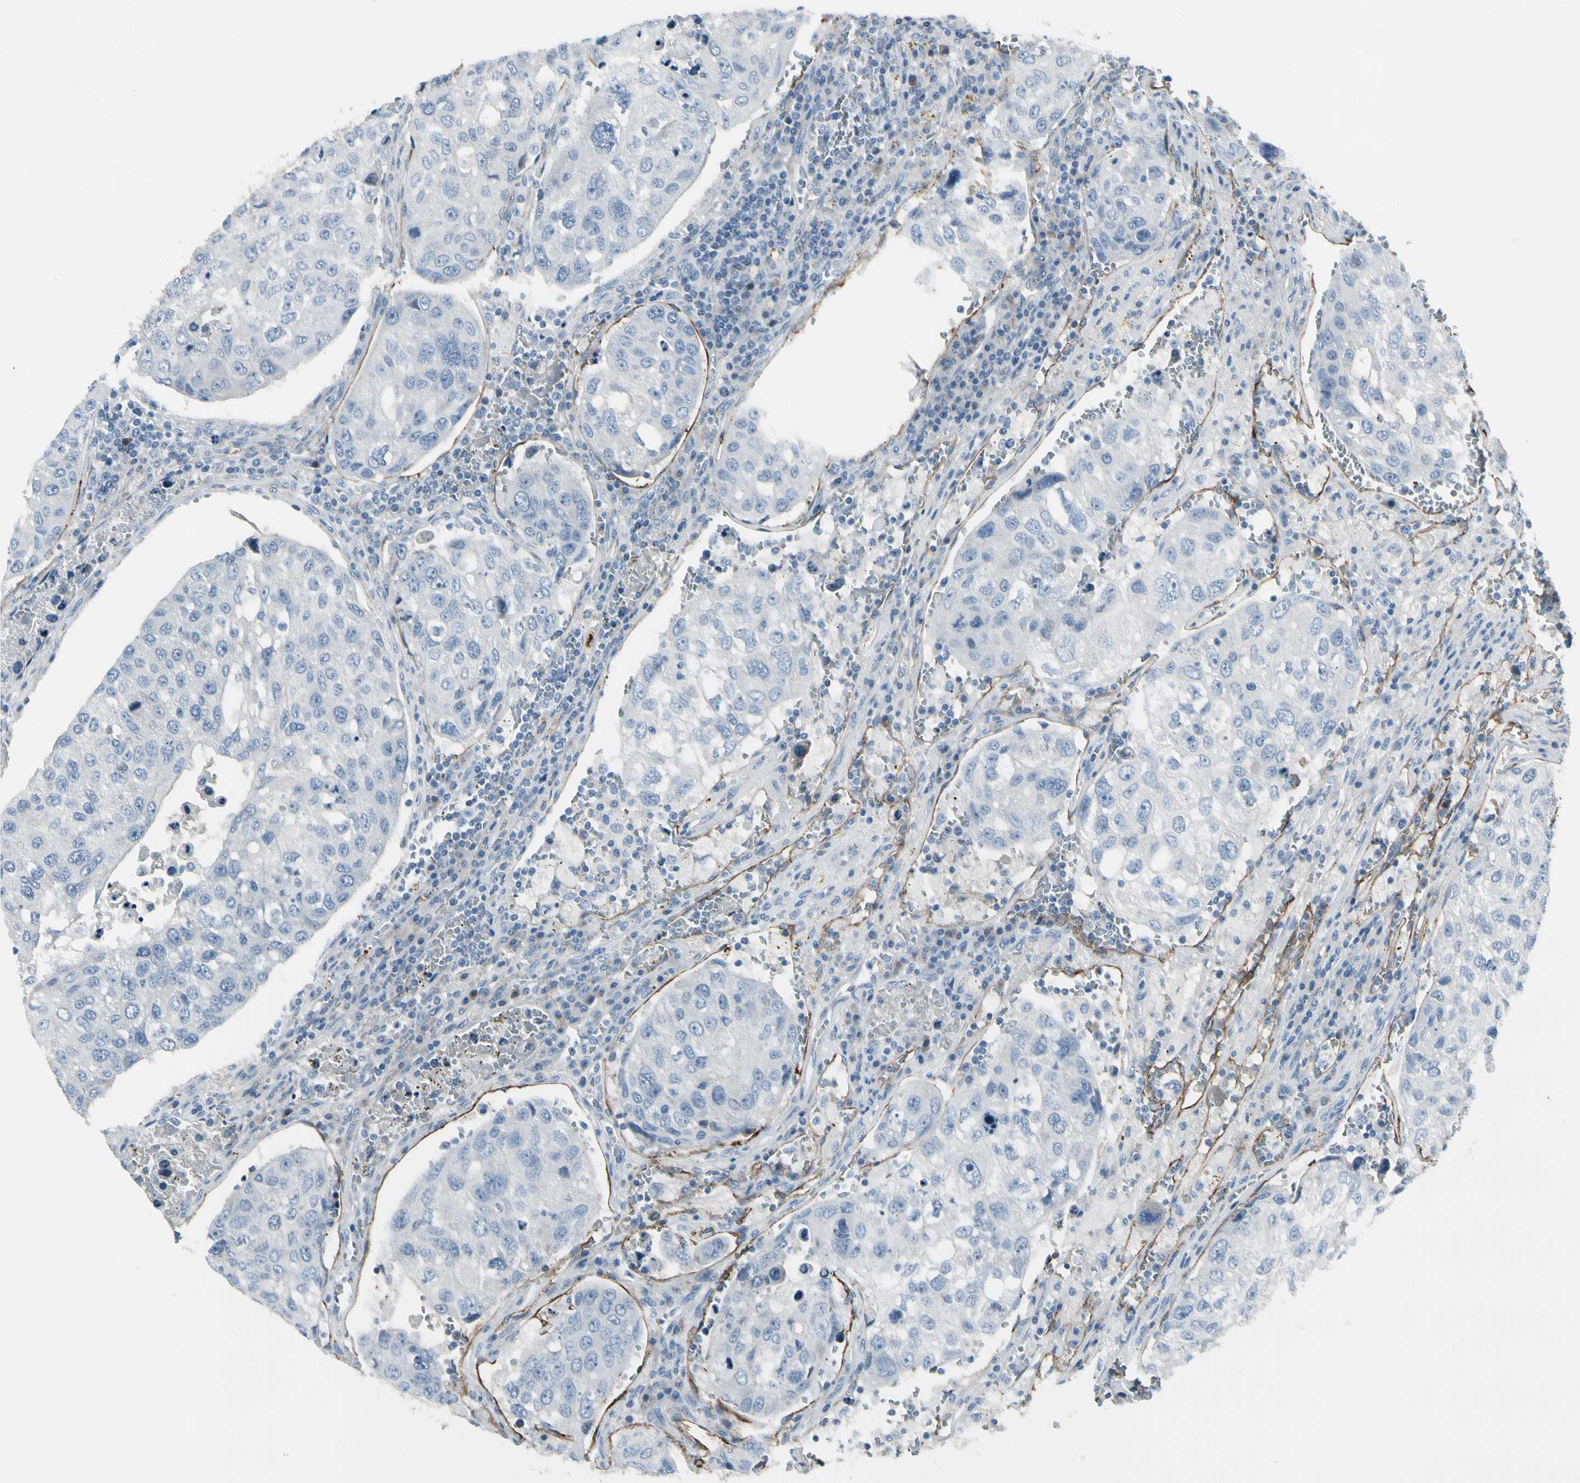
{"staining": {"intensity": "negative", "quantity": "none", "location": "none"}, "tissue": "urothelial cancer", "cell_type": "Tumor cells", "image_type": "cancer", "snomed": [{"axis": "morphology", "description": "Urothelial carcinoma, High grade"}, {"axis": "topography", "description": "Lymph node"}, {"axis": "topography", "description": "Urinary bladder"}], "caption": "Immunohistochemical staining of human urothelial cancer shows no significant staining in tumor cells.", "gene": "PIGR", "patient": {"sex": "male", "age": 51}}